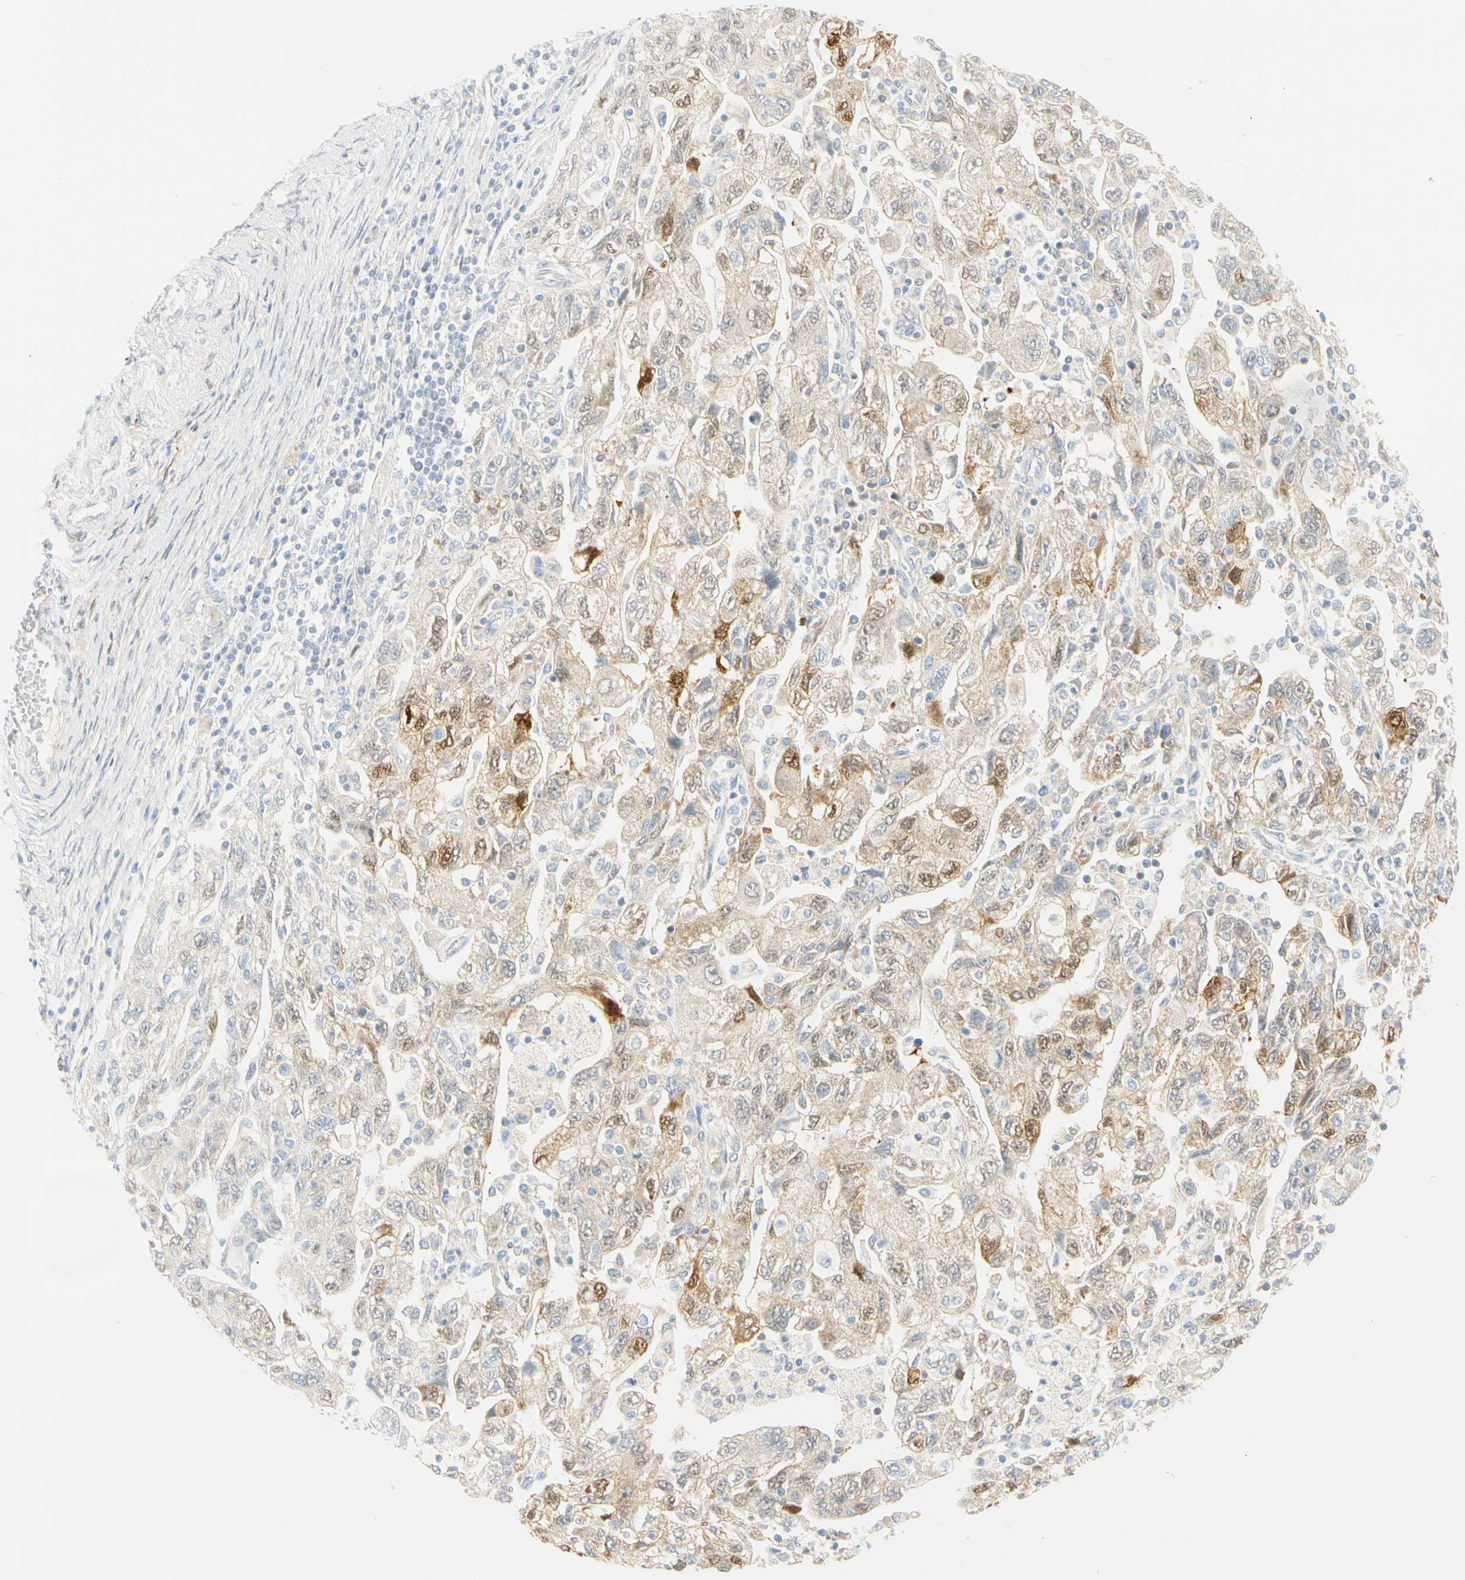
{"staining": {"intensity": "weak", "quantity": "25%-75%", "location": "cytoplasmic/membranous,nuclear"}, "tissue": "ovarian cancer", "cell_type": "Tumor cells", "image_type": "cancer", "snomed": [{"axis": "morphology", "description": "Carcinoma, NOS"}, {"axis": "morphology", "description": "Cystadenocarcinoma, serous, NOS"}, {"axis": "topography", "description": "Ovary"}], "caption": "Approximately 25%-75% of tumor cells in ovarian cancer reveal weak cytoplasmic/membranous and nuclear protein staining as visualized by brown immunohistochemical staining.", "gene": "SELENBP1", "patient": {"sex": "female", "age": 69}}